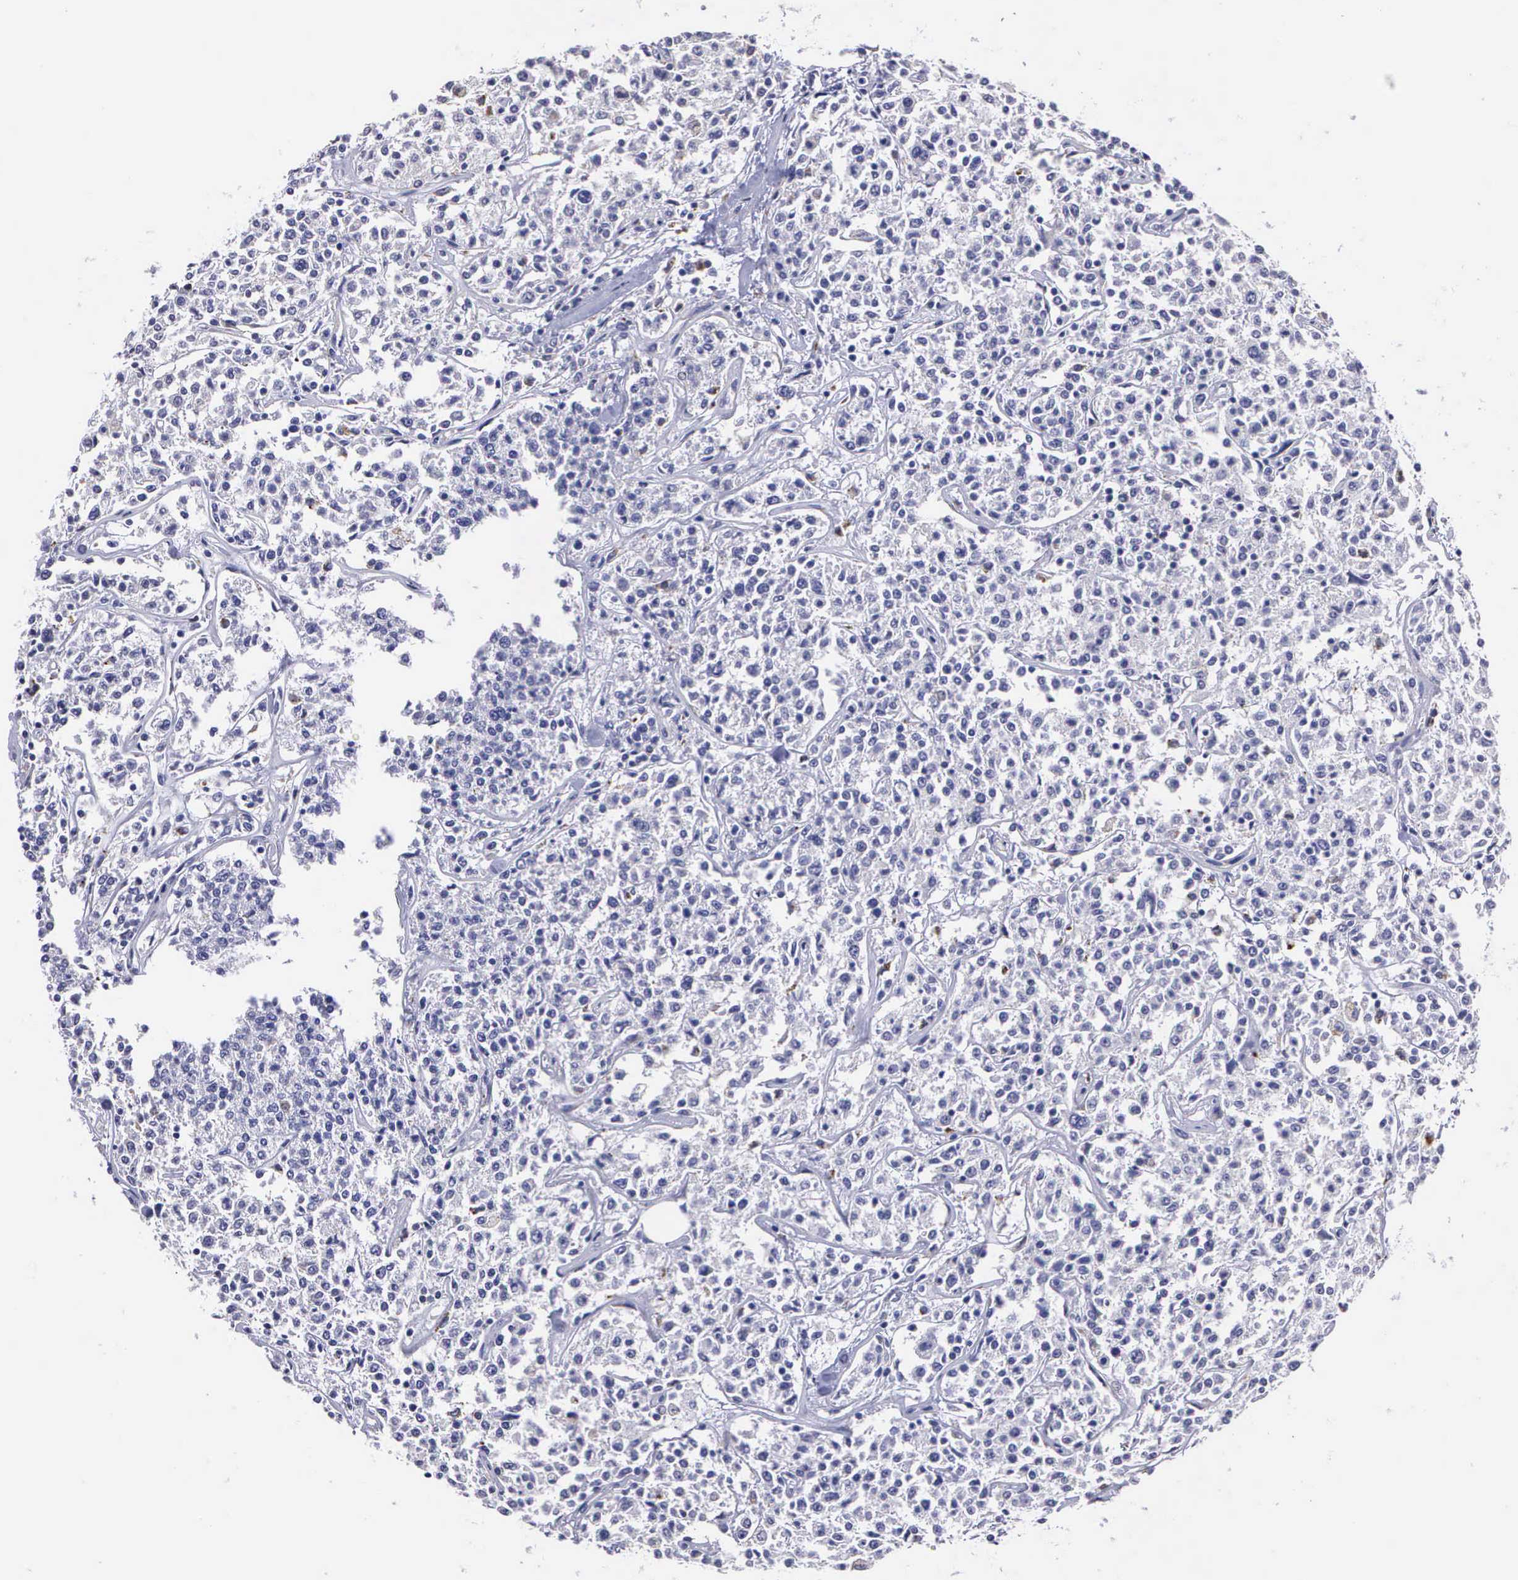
{"staining": {"intensity": "negative", "quantity": "none", "location": "none"}, "tissue": "lymphoma", "cell_type": "Tumor cells", "image_type": "cancer", "snomed": [{"axis": "morphology", "description": "Malignant lymphoma, non-Hodgkin's type, Low grade"}, {"axis": "topography", "description": "Small intestine"}], "caption": "Immunohistochemistry image of human lymphoma stained for a protein (brown), which demonstrates no positivity in tumor cells.", "gene": "CRELD2", "patient": {"sex": "female", "age": 59}}